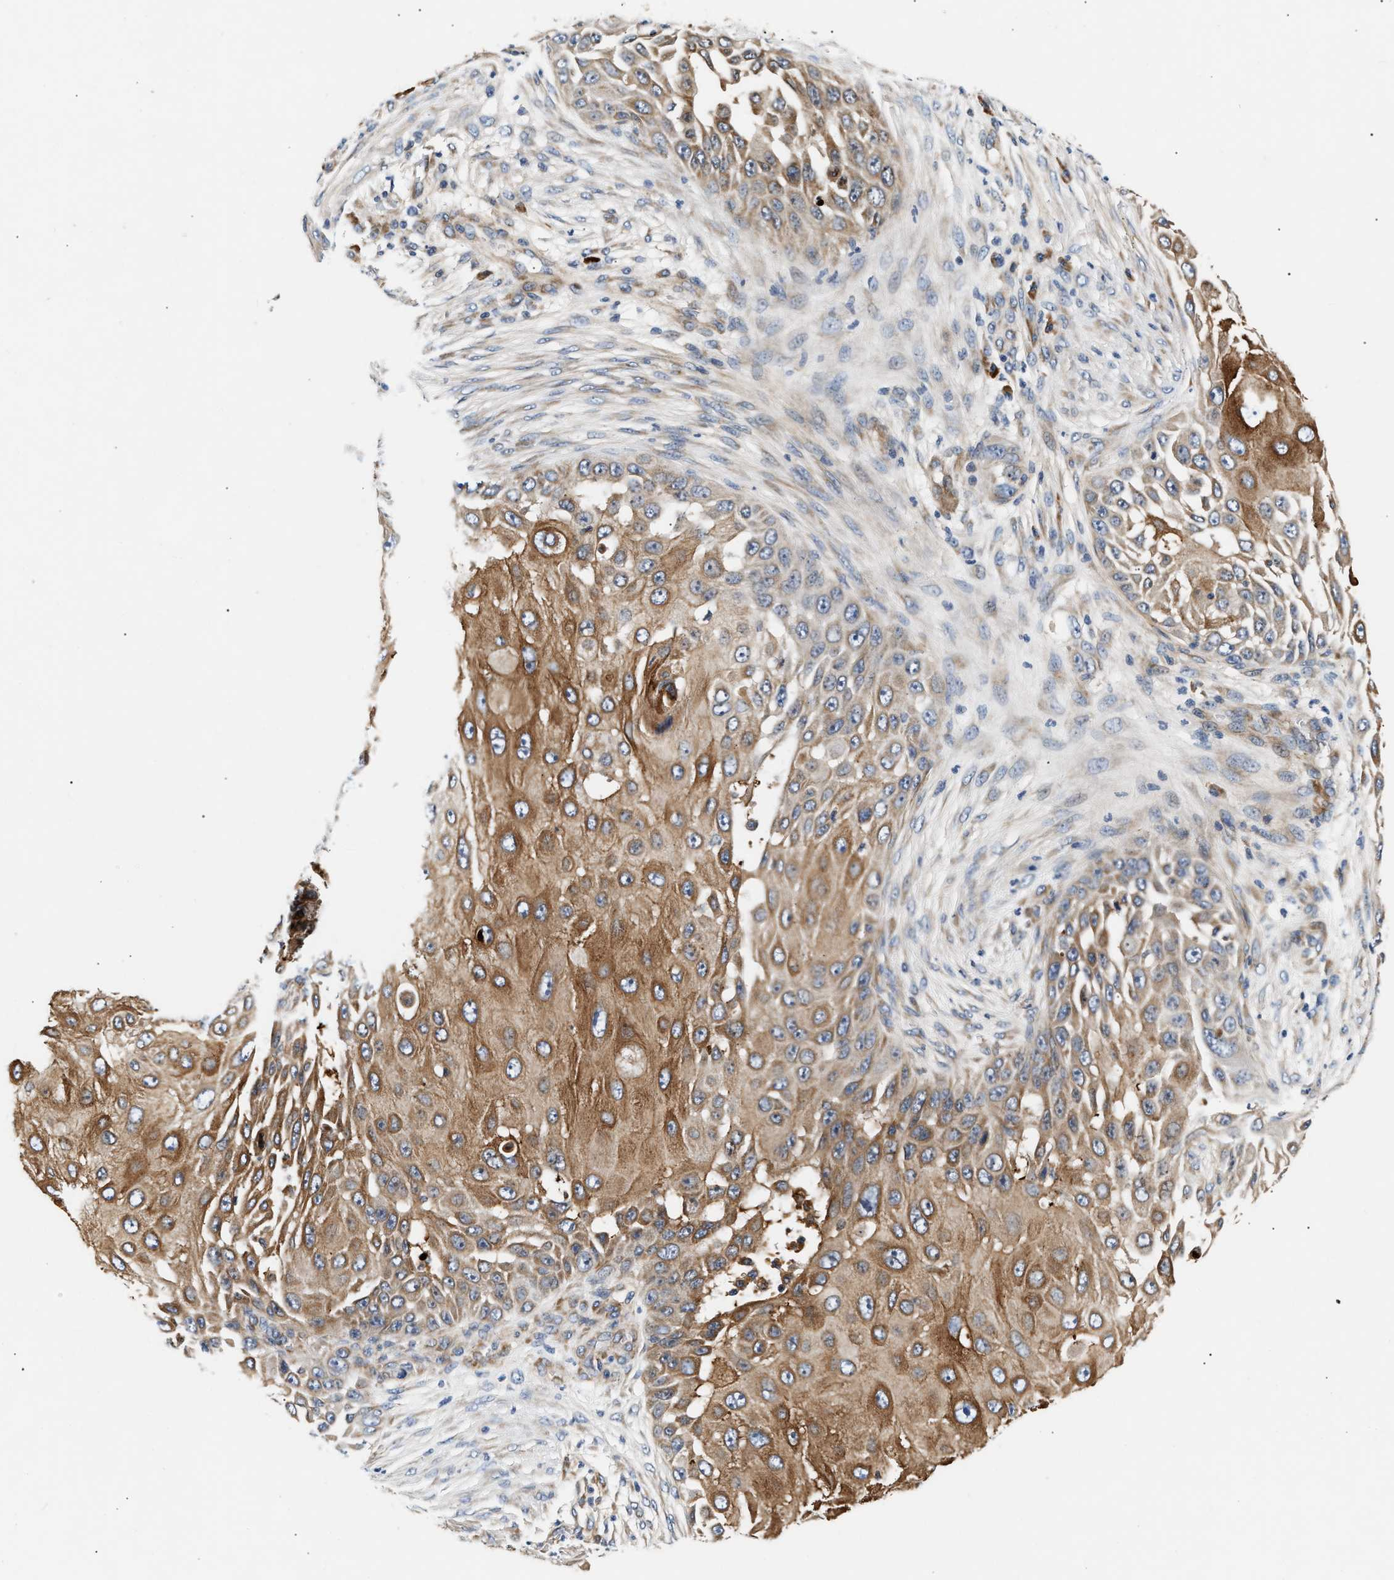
{"staining": {"intensity": "moderate", "quantity": ">75%", "location": "cytoplasmic/membranous"}, "tissue": "skin cancer", "cell_type": "Tumor cells", "image_type": "cancer", "snomed": [{"axis": "morphology", "description": "Squamous cell carcinoma, NOS"}, {"axis": "topography", "description": "Skin"}], "caption": "This micrograph exhibits immunohistochemistry staining of squamous cell carcinoma (skin), with medium moderate cytoplasmic/membranous expression in about >75% of tumor cells.", "gene": "IFT74", "patient": {"sex": "female", "age": 44}}